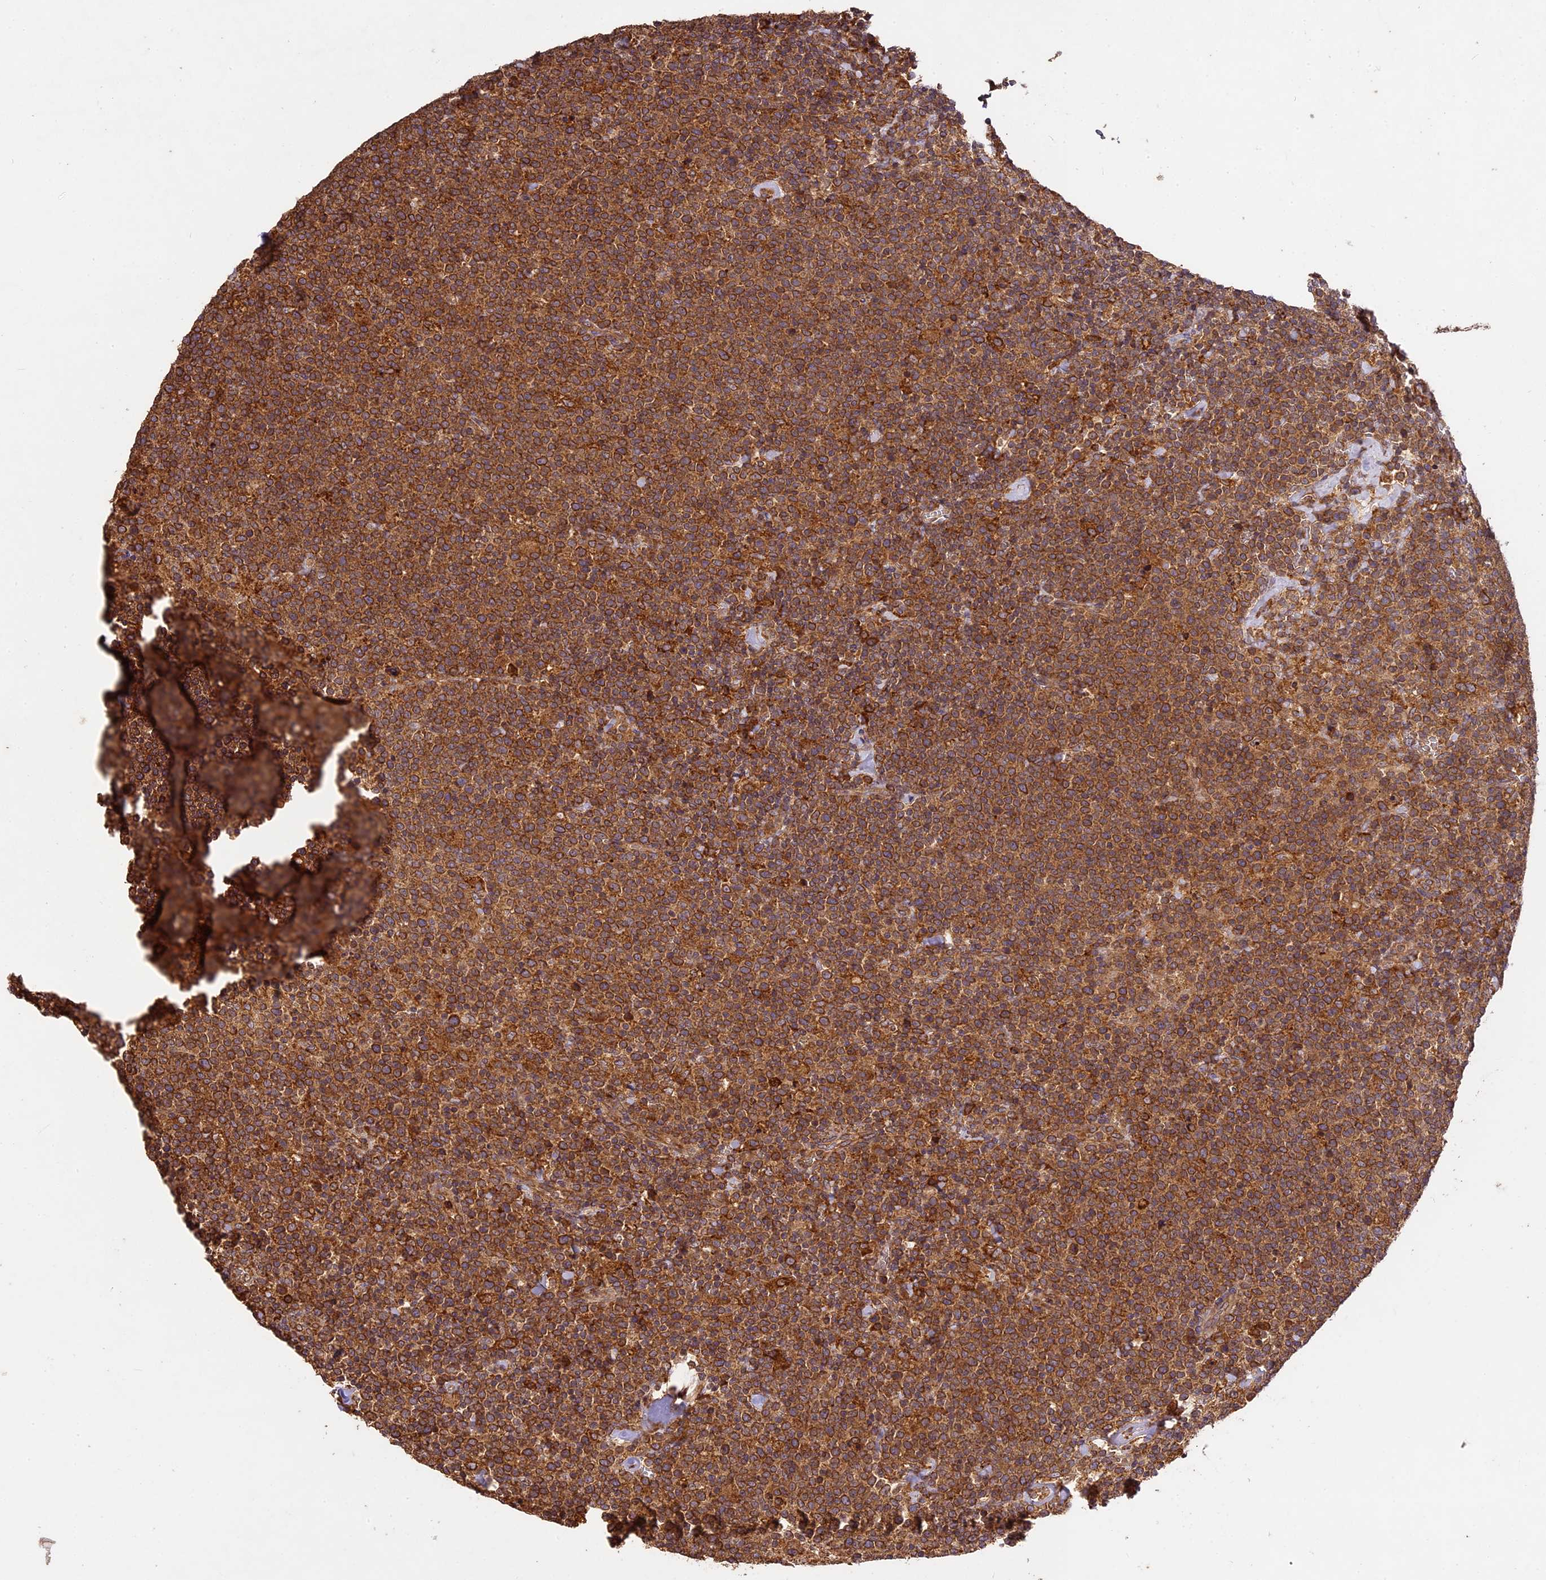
{"staining": {"intensity": "moderate", "quantity": ">75%", "location": "cytoplasmic/membranous"}, "tissue": "lymphoma", "cell_type": "Tumor cells", "image_type": "cancer", "snomed": [{"axis": "morphology", "description": "Malignant lymphoma, non-Hodgkin's type, High grade"}, {"axis": "topography", "description": "Lymph node"}], "caption": "IHC (DAB) staining of lymphoma reveals moderate cytoplasmic/membranous protein staining in approximately >75% of tumor cells. The staining was performed using DAB, with brown indicating positive protein expression. Nuclei are stained blue with hematoxylin.", "gene": "BRAP", "patient": {"sex": "male", "age": 61}}